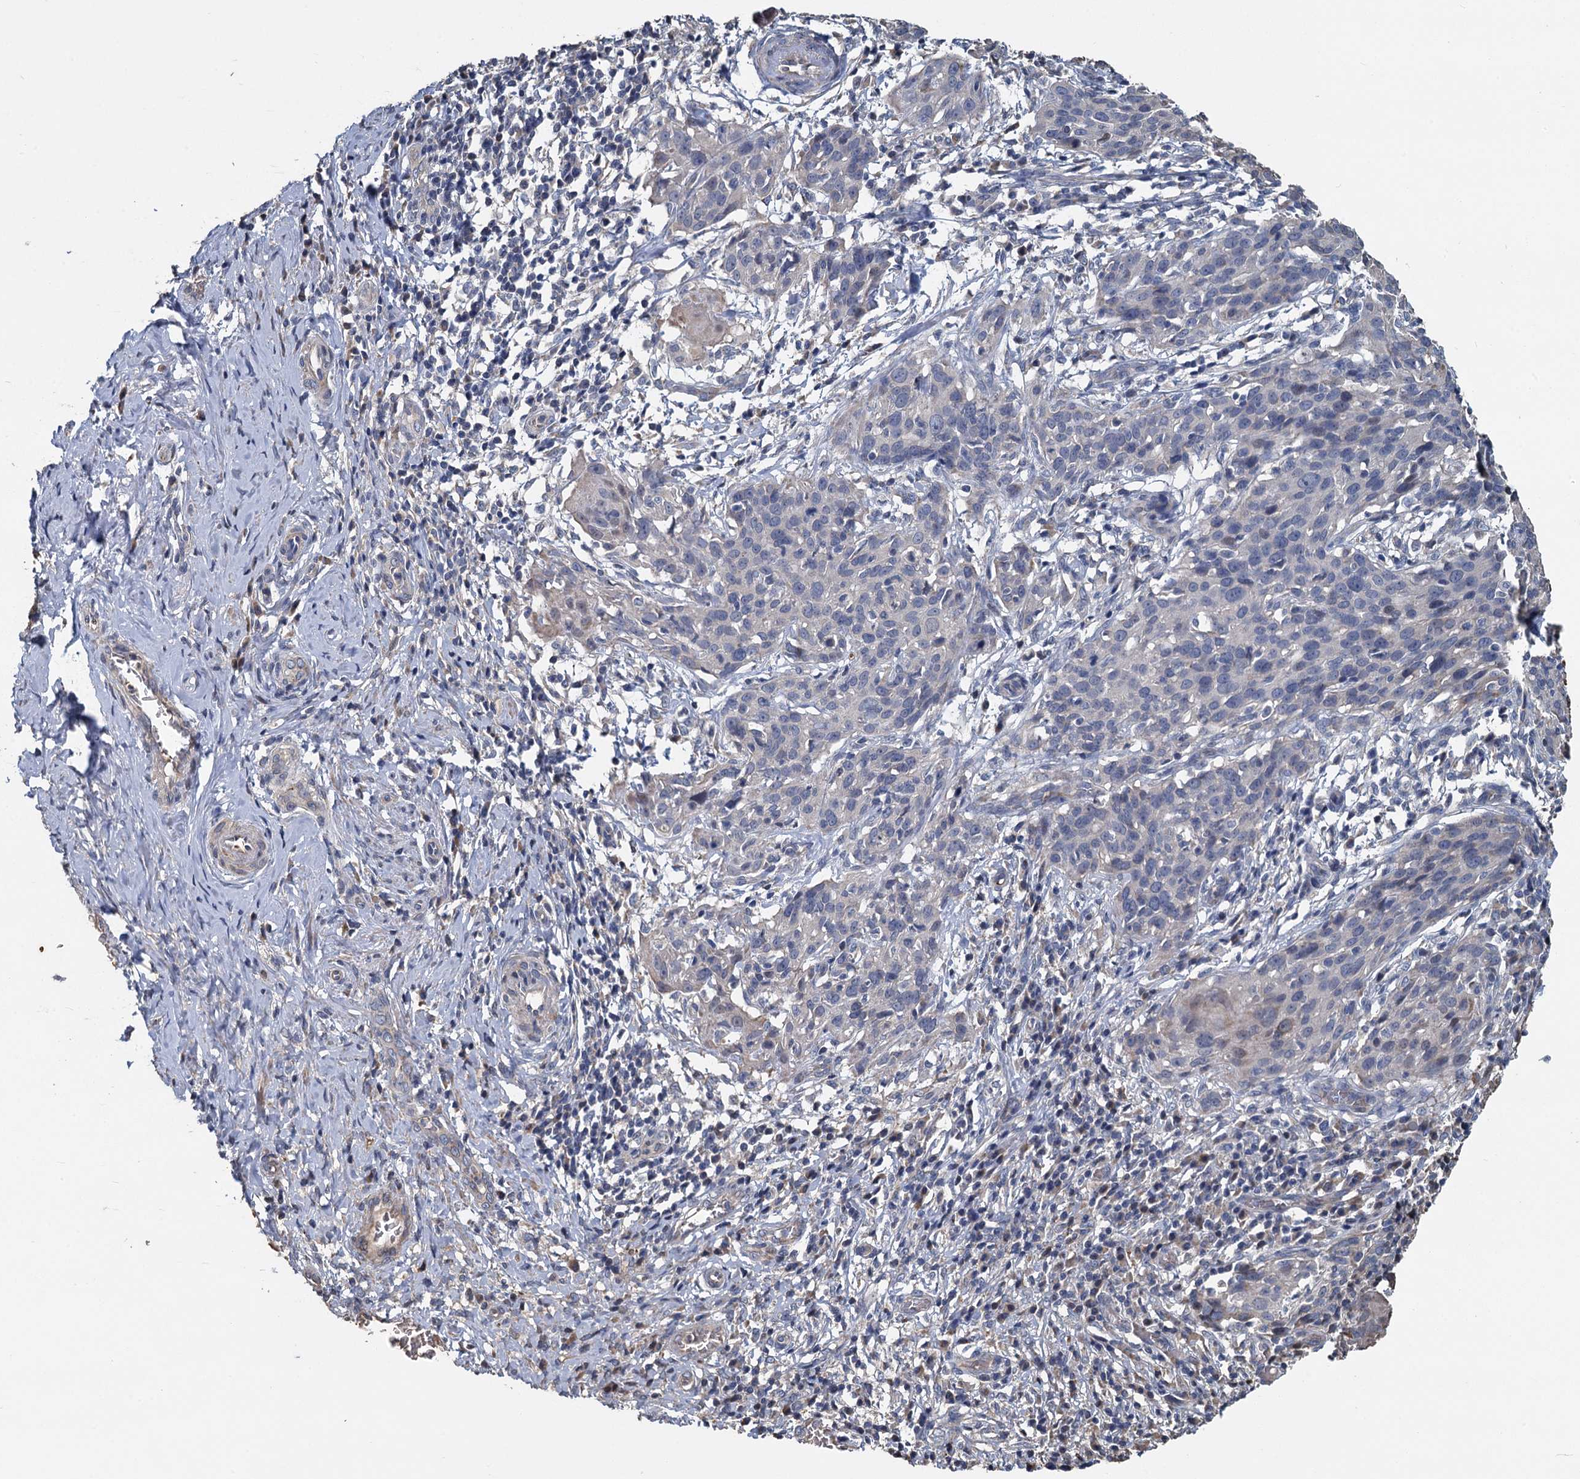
{"staining": {"intensity": "negative", "quantity": "none", "location": "none"}, "tissue": "cervical cancer", "cell_type": "Tumor cells", "image_type": "cancer", "snomed": [{"axis": "morphology", "description": "Squamous cell carcinoma, NOS"}, {"axis": "topography", "description": "Cervix"}], "caption": "Cervical cancer (squamous cell carcinoma) was stained to show a protein in brown. There is no significant positivity in tumor cells. (DAB immunohistochemistry visualized using brightfield microscopy, high magnification).", "gene": "TCTN2", "patient": {"sex": "female", "age": 50}}